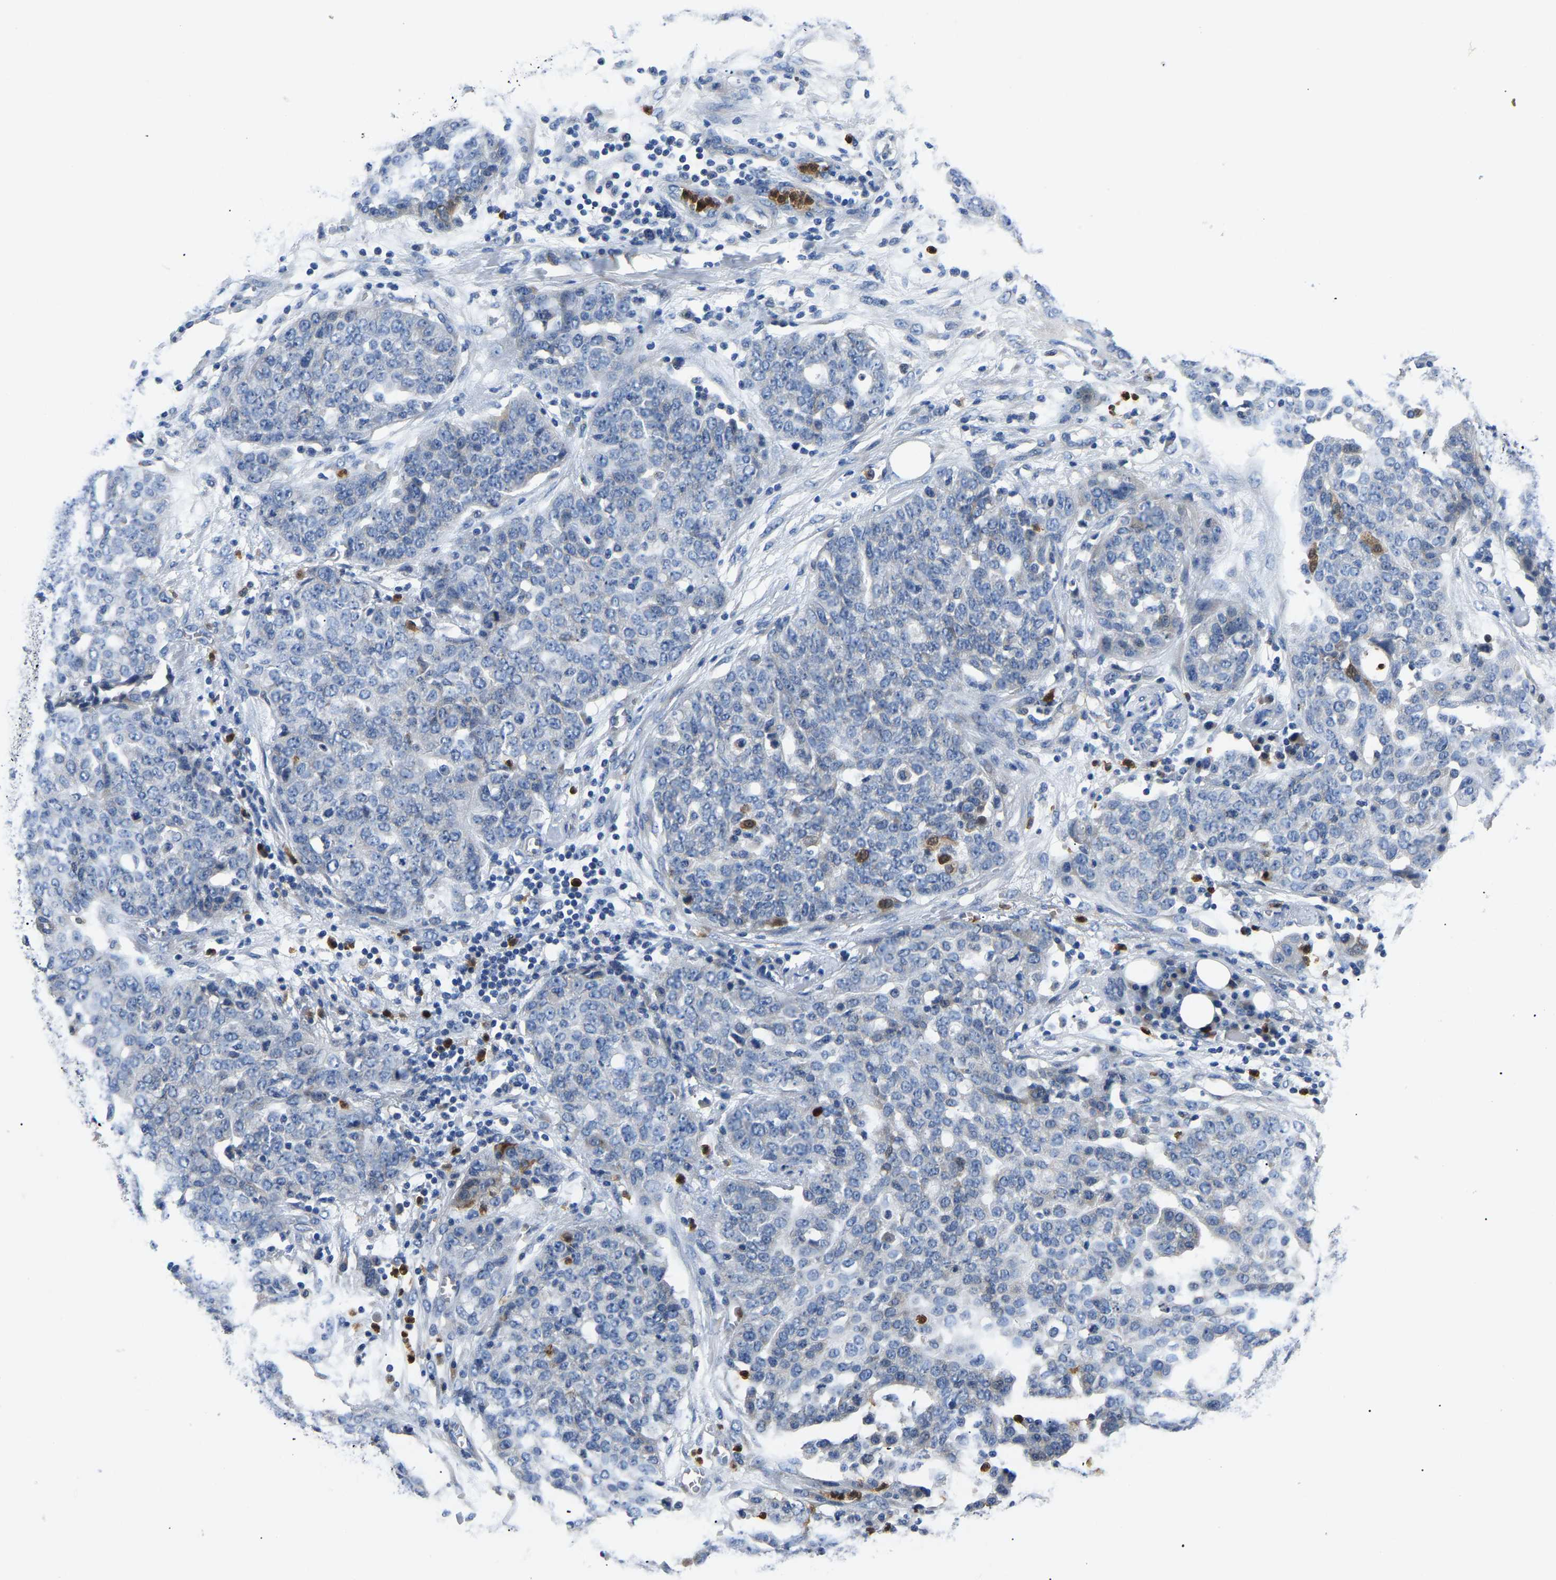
{"staining": {"intensity": "negative", "quantity": "none", "location": "none"}, "tissue": "ovarian cancer", "cell_type": "Tumor cells", "image_type": "cancer", "snomed": [{"axis": "morphology", "description": "Cystadenocarcinoma, serous, NOS"}, {"axis": "topography", "description": "Soft tissue"}, {"axis": "topography", "description": "Ovary"}], "caption": "Serous cystadenocarcinoma (ovarian) stained for a protein using immunohistochemistry exhibits no expression tumor cells.", "gene": "TOR1B", "patient": {"sex": "female", "age": 57}}